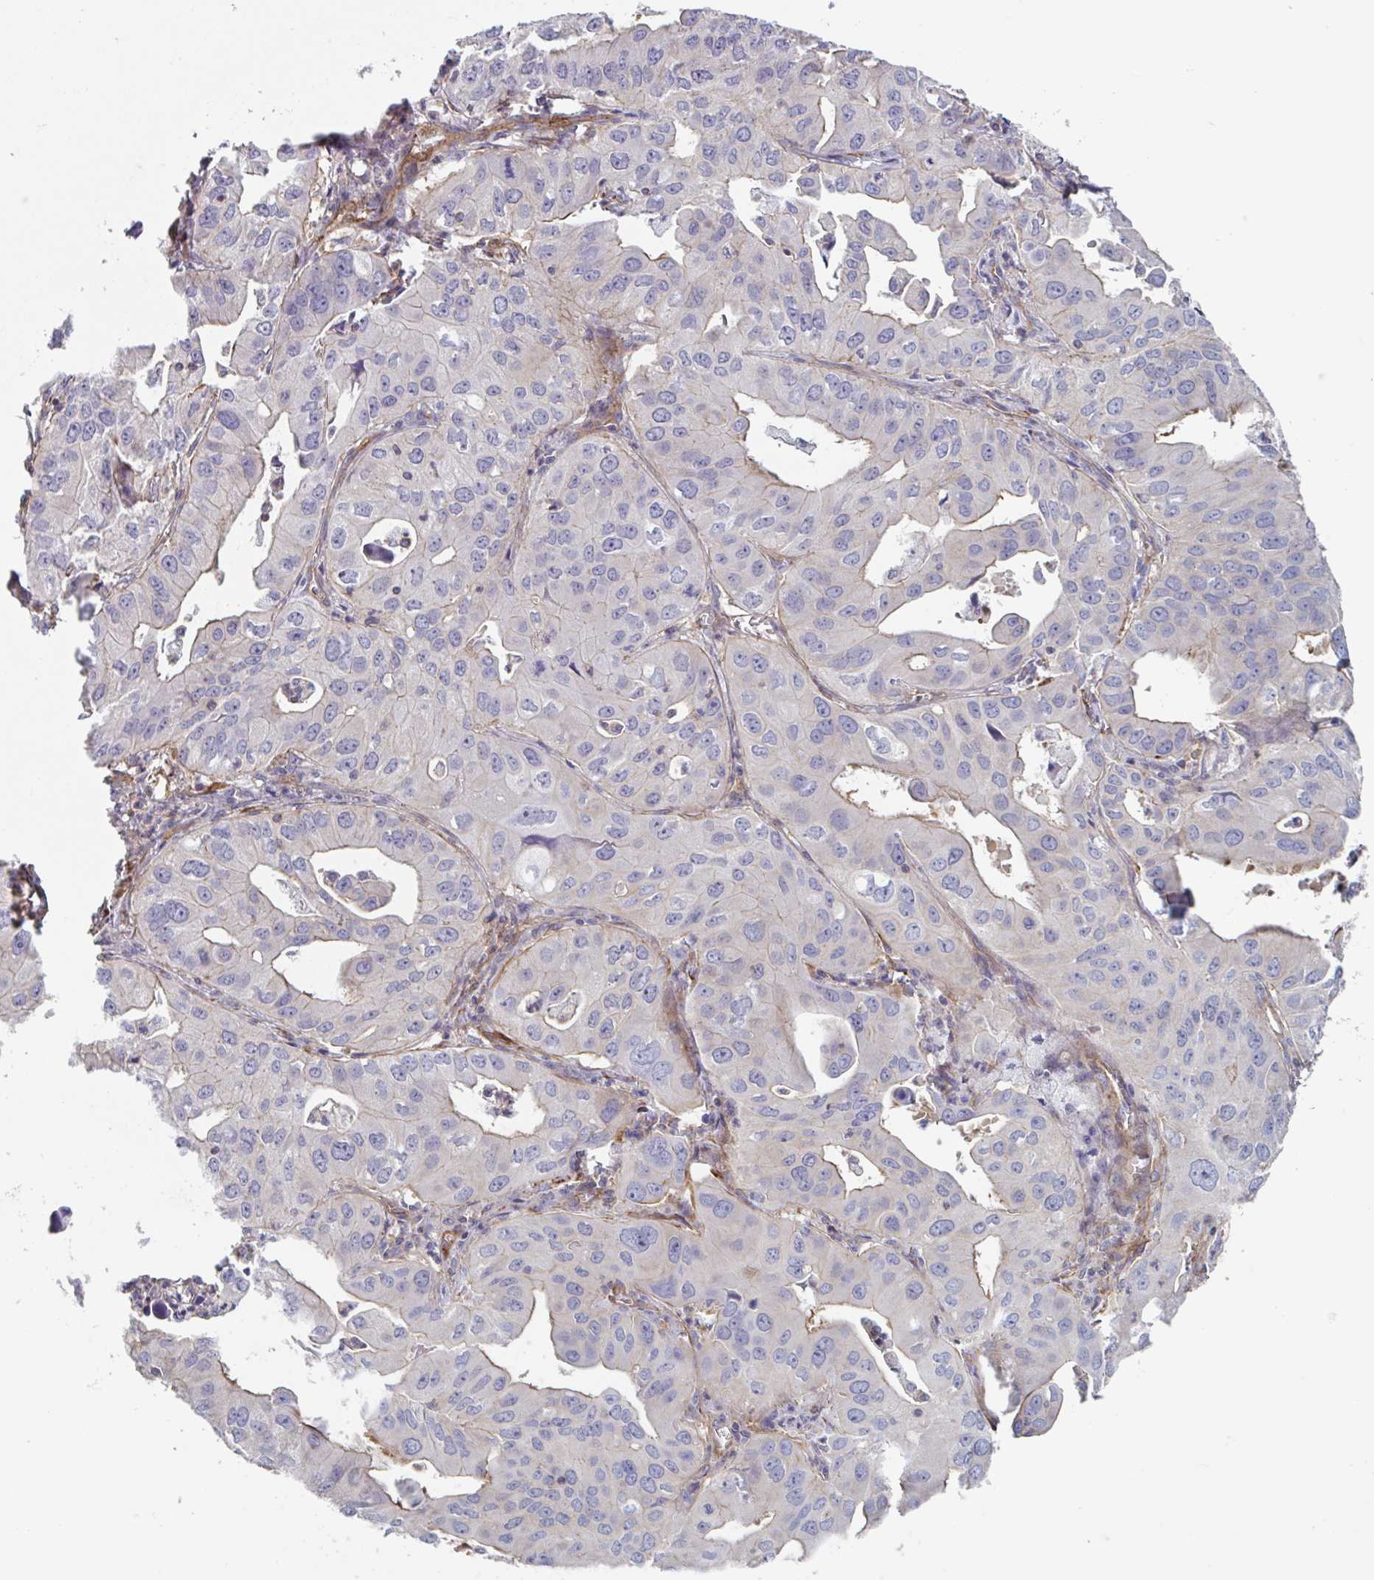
{"staining": {"intensity": "negative", "quantity": "none", "location": "none"}, "tissue": "lung cancer", "cell_type": "Tumor cells", "image_type": "cancer", "snomed": [{"axis": "morphology", "description": "Adenocarcinoma, NOS"}, {"axis": "topography", "description": "Lung"}], "caption": "This is an IHC image of human lung adenocarcinoma. There is no expression in tumor cells.", "gene": "SHISA7", "patient": {"sex": "male", "age": 48}}